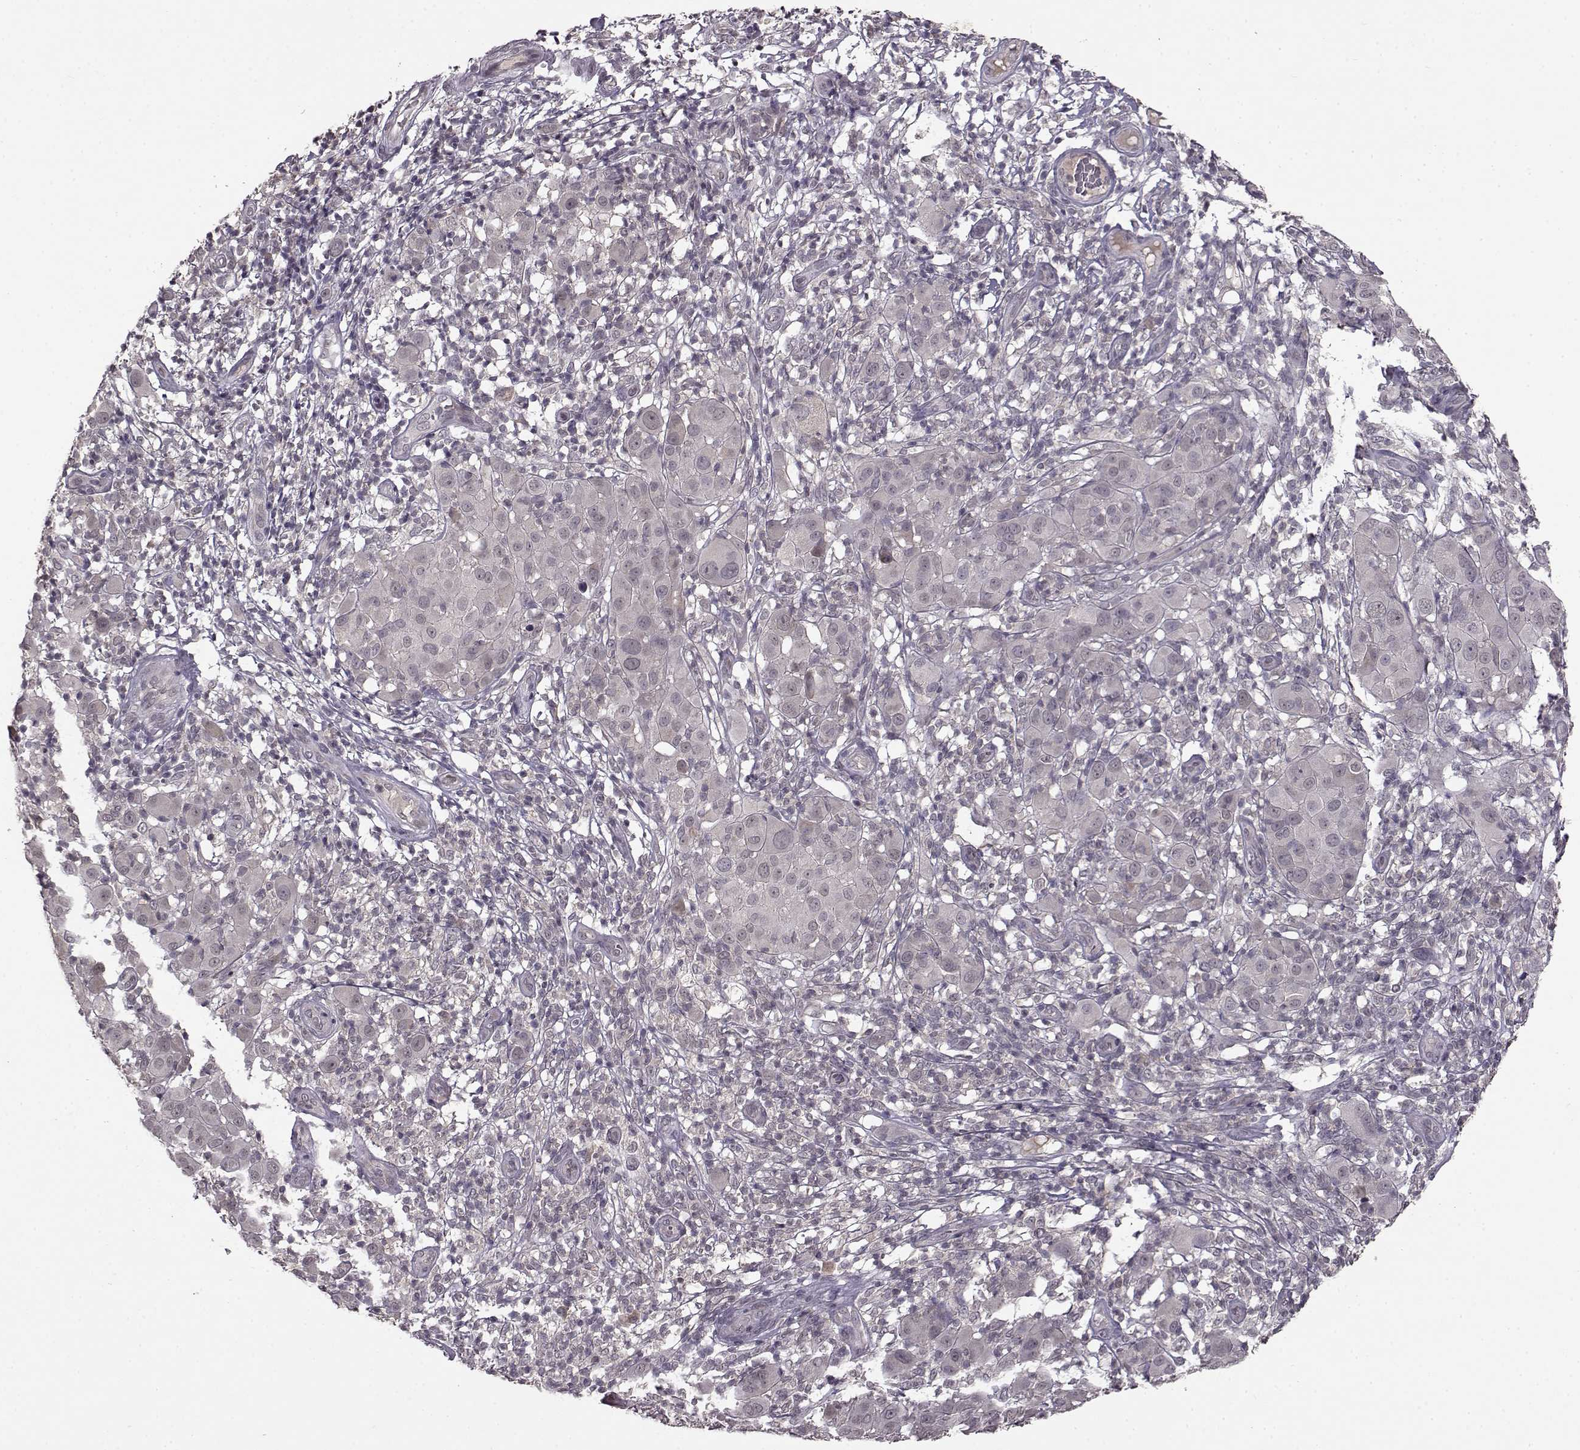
{"staining": {"intensity": "negative", "quantity": "none", "location": "none"}, "tissue": "melanoma", "cell_type": "Tumor cells", "image_type": "cancer", "snomed": [{"axis": "morphology", "description": "Malignant melanoma, NOS"}, {"axis": "topography", "description": "Skin"}], "caption": "DAB immunohistochemical staining of human malignant melanoma exhibits no significant staining in tumor cells.", "gene": "NTRK2", "patient": {"sex": "female", "age": 87}}